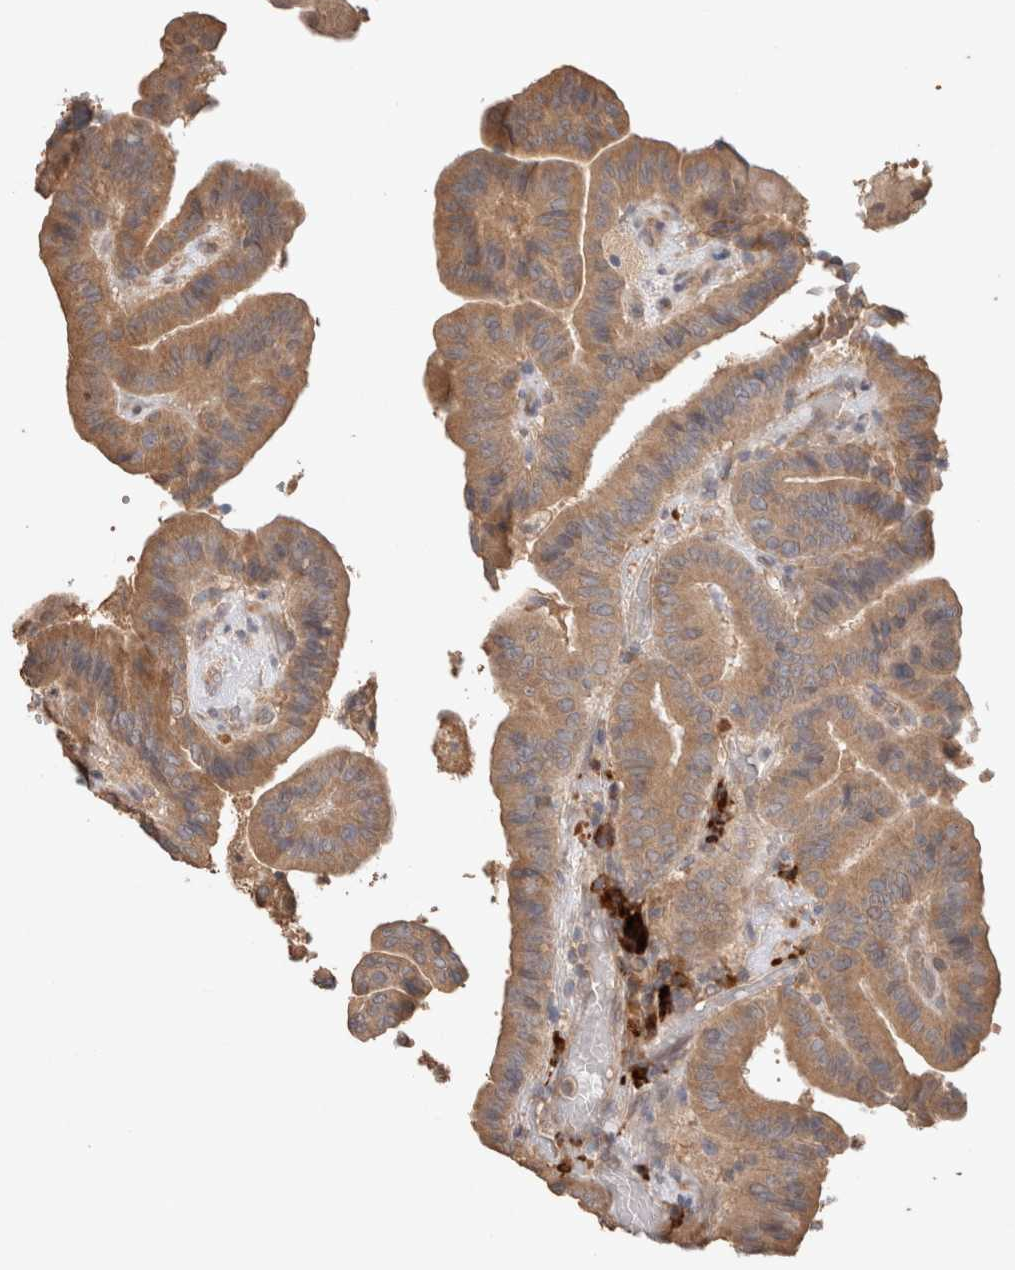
{"staining": {"intensity": "moderate", "quantity": ">75%", "location": "cytoplasmic/membranous"}, "tissue": "thyroid cancer", "cell_type": "Tumor cells", "image_type": "cancer", "snomed": [{"axis": "morphology", "description": "Papillary adenocarcinoma, NOS"}, {"axis": "topography", "description": "Thyroid gland"}], "caption": "Brown immunohistochemical staining in human thyroid cancer exhibits moderate cytoplasmic/membranous staining in about >75% of tumor cells. (brown staining indicates protein expression, while blue staining denotes nuclei).", "gene": "HROB", "patient": {"sex": "male", "age": 33}}